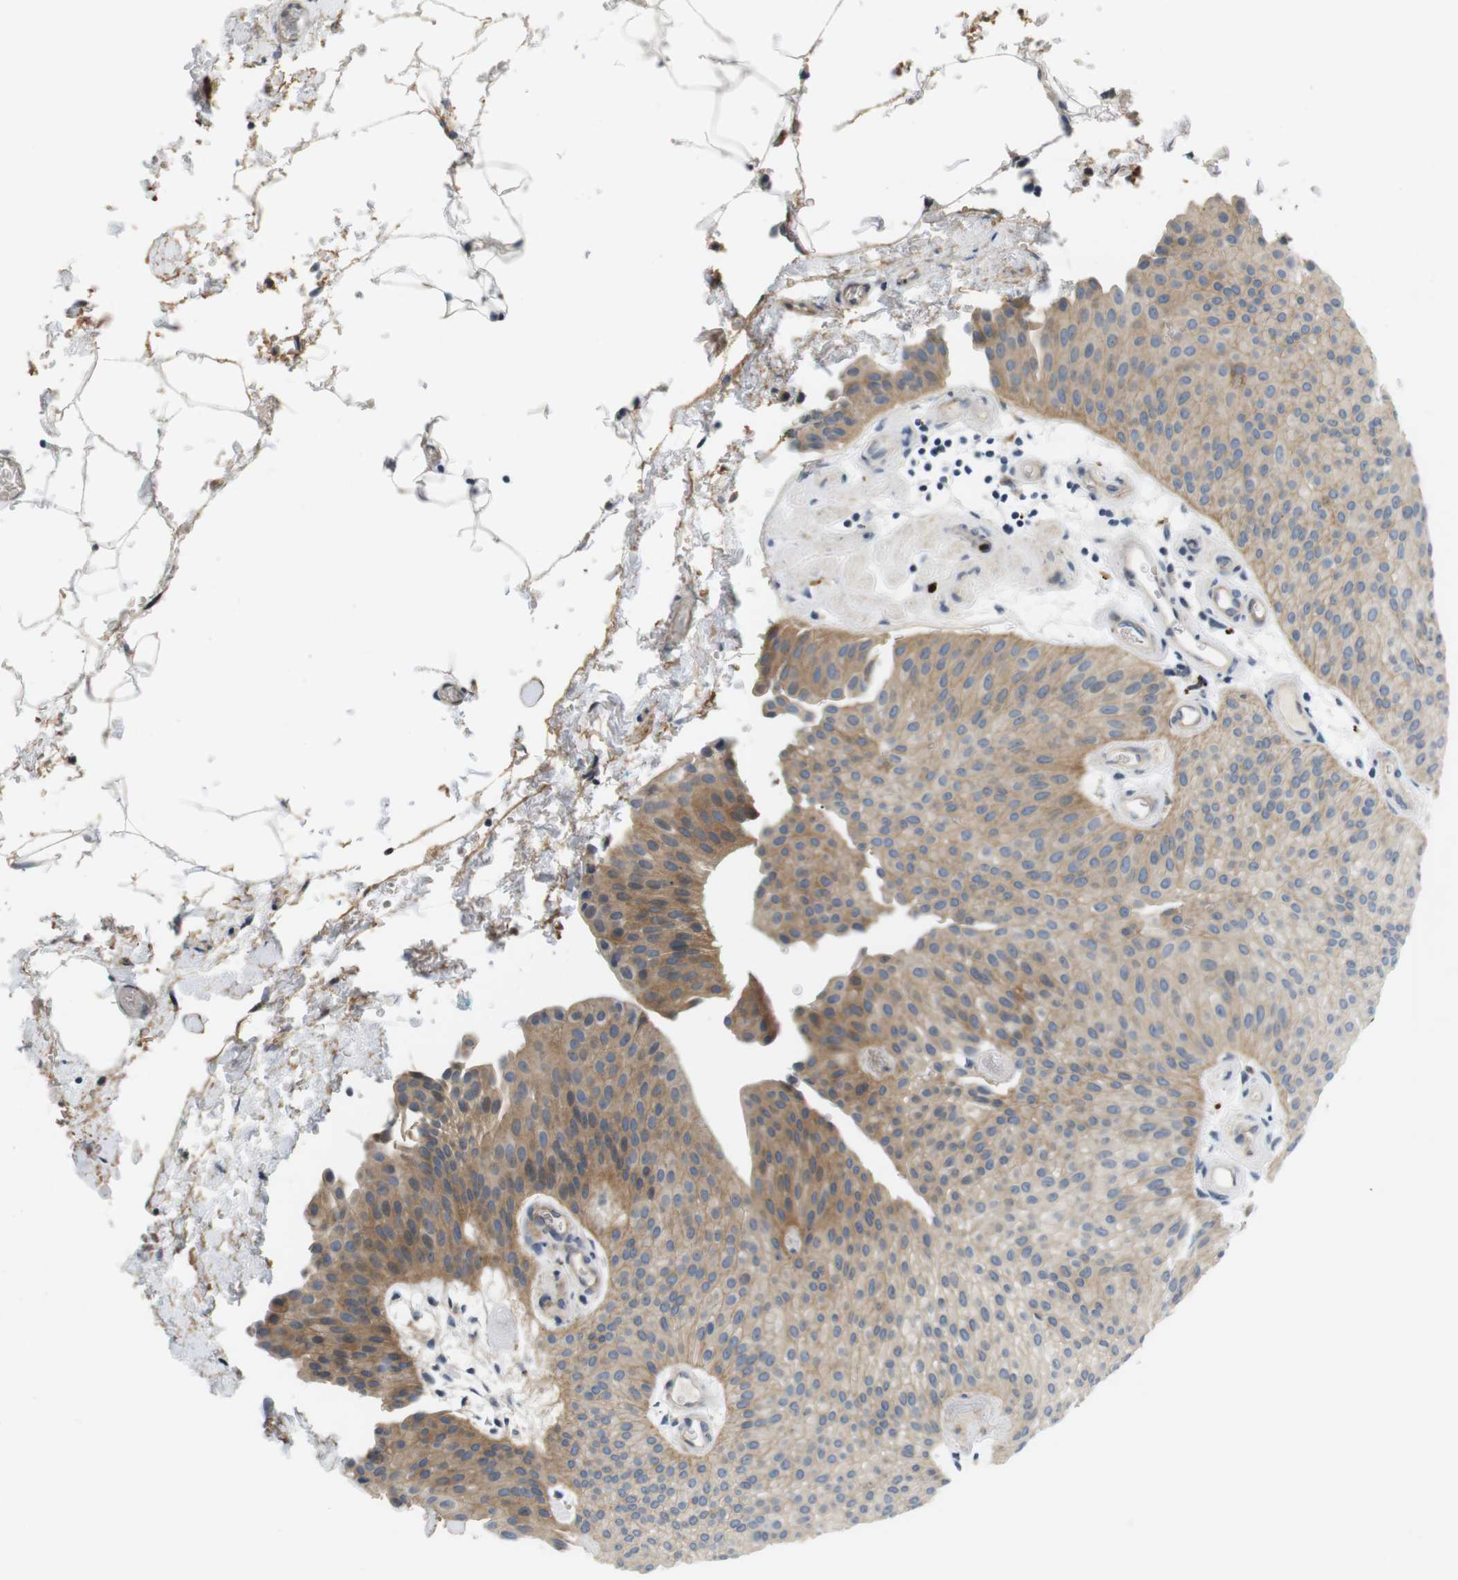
{"staining": {"intensity": "moderate", "quantity": "25%-75%", "location": "cytoplasmic/membranous"}, "tissue": "urothelial cancer", "cell_type": "Tumor cells", "image_type": "cancer", "snomed": [{"axis": "morphology", "description": "Urothelial carcinoma, Low grade"}, {"axis": "topography", "description": "Urinary bladder"}], "caption": "Tumor cells display medium levels of moderate cytoplasmic/membranous positivity in approximately 25%-75% of cells in human low-grade urothelial carcinoma.", "gene": "SLC30A1", "patient": {"sex": "female", "age": 60}}